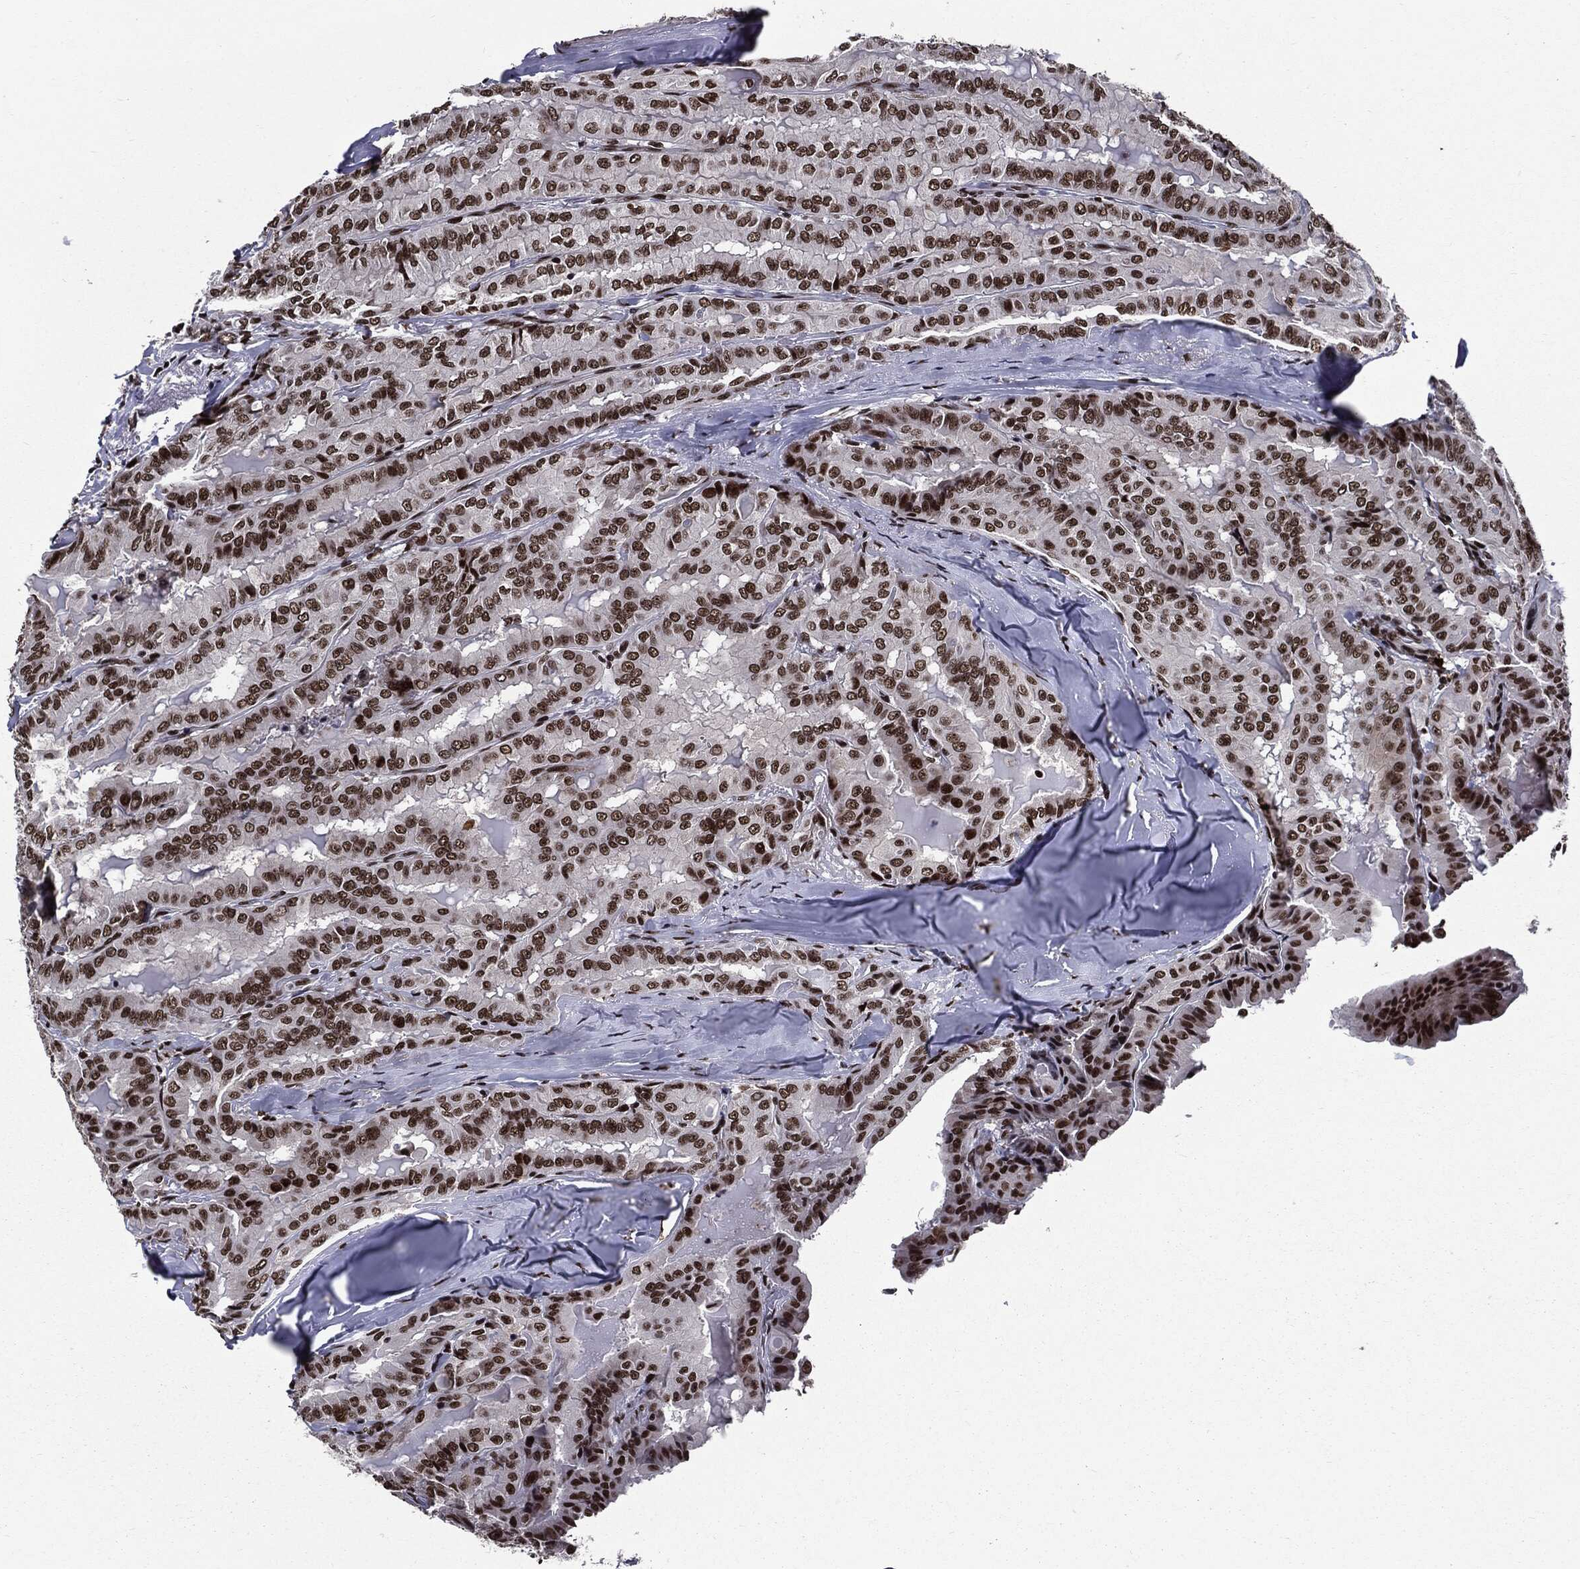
{"staining": {"intensity": "strong", "quantity": ">75%", "location": "nuclear"}, "tissue": "thyroid cancer", "cell_type": "Tumor cells", "image_type": "cancer", "snomed": [{"axis": "morphology", "description": "Papillary adenocarcinoma, NOS"}, {"axis": "topography", "description": "Thyroid gland"}], "caption": "Human thyroid papillary adenocarcinoma stained with a protein marker demonstrates strong staining in tumor cells.", "gene": "ZFP91", "patient": {"sex": "female", "age": 68}}